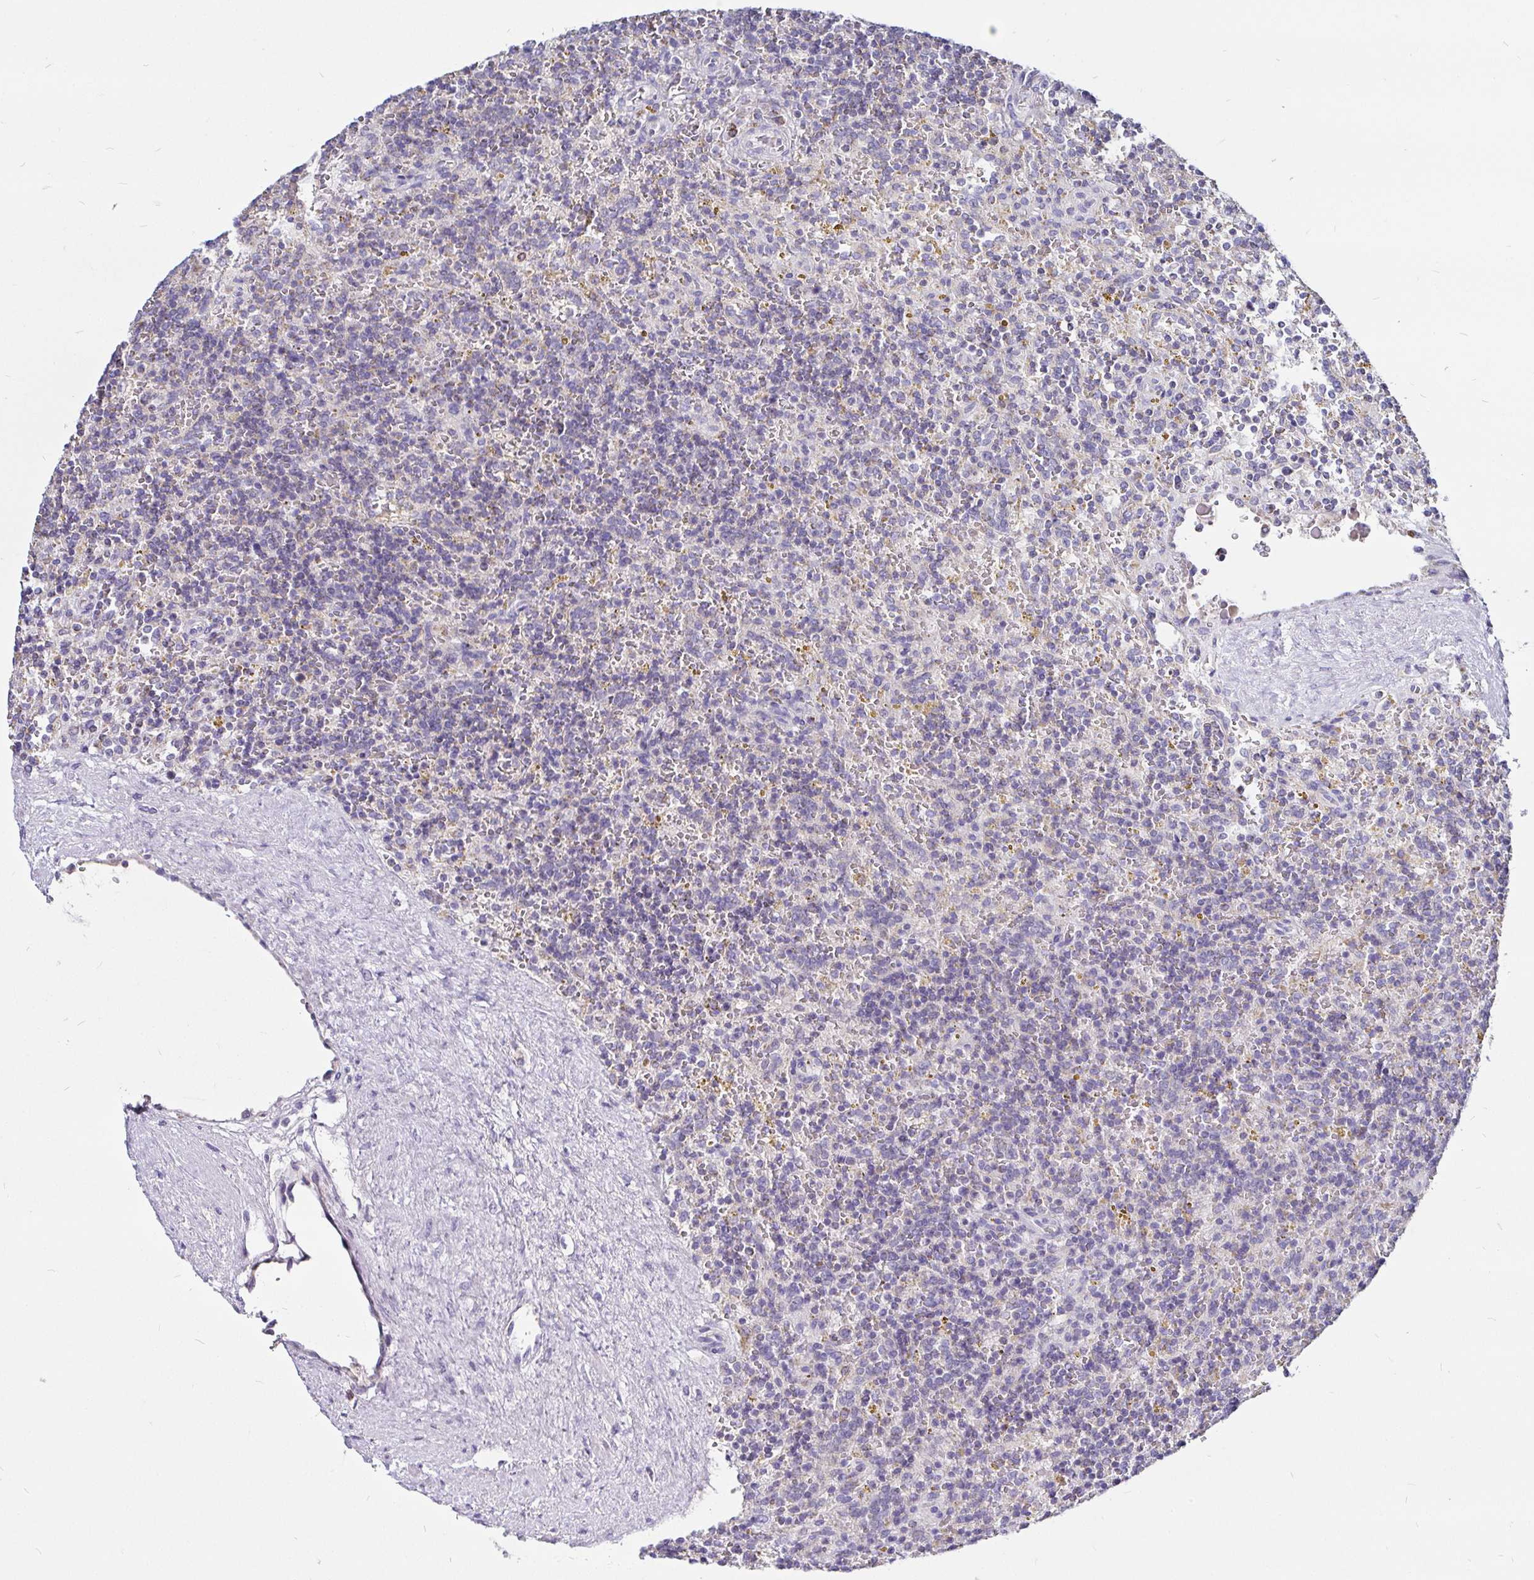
{"staining": {"intensity": "negative", "quantity": "none", "location": "none"}, "tissue": "lymphoma", "cell_type": "Tumor cells", "image_type": "cancer", "snomed": [{"axis": "morphology", "description": "Malignant lymphoma, non-Hodgkin's type, Low grade"}, {"axis": "topography", "description": "Spleen"}], "caption": "There is no significant staining in tumor cells of low-grade malignant lymphoma, non-Hodgkin's type.", "gene": "PGAM2", "patient": {"sex": "male", "age": 67}}